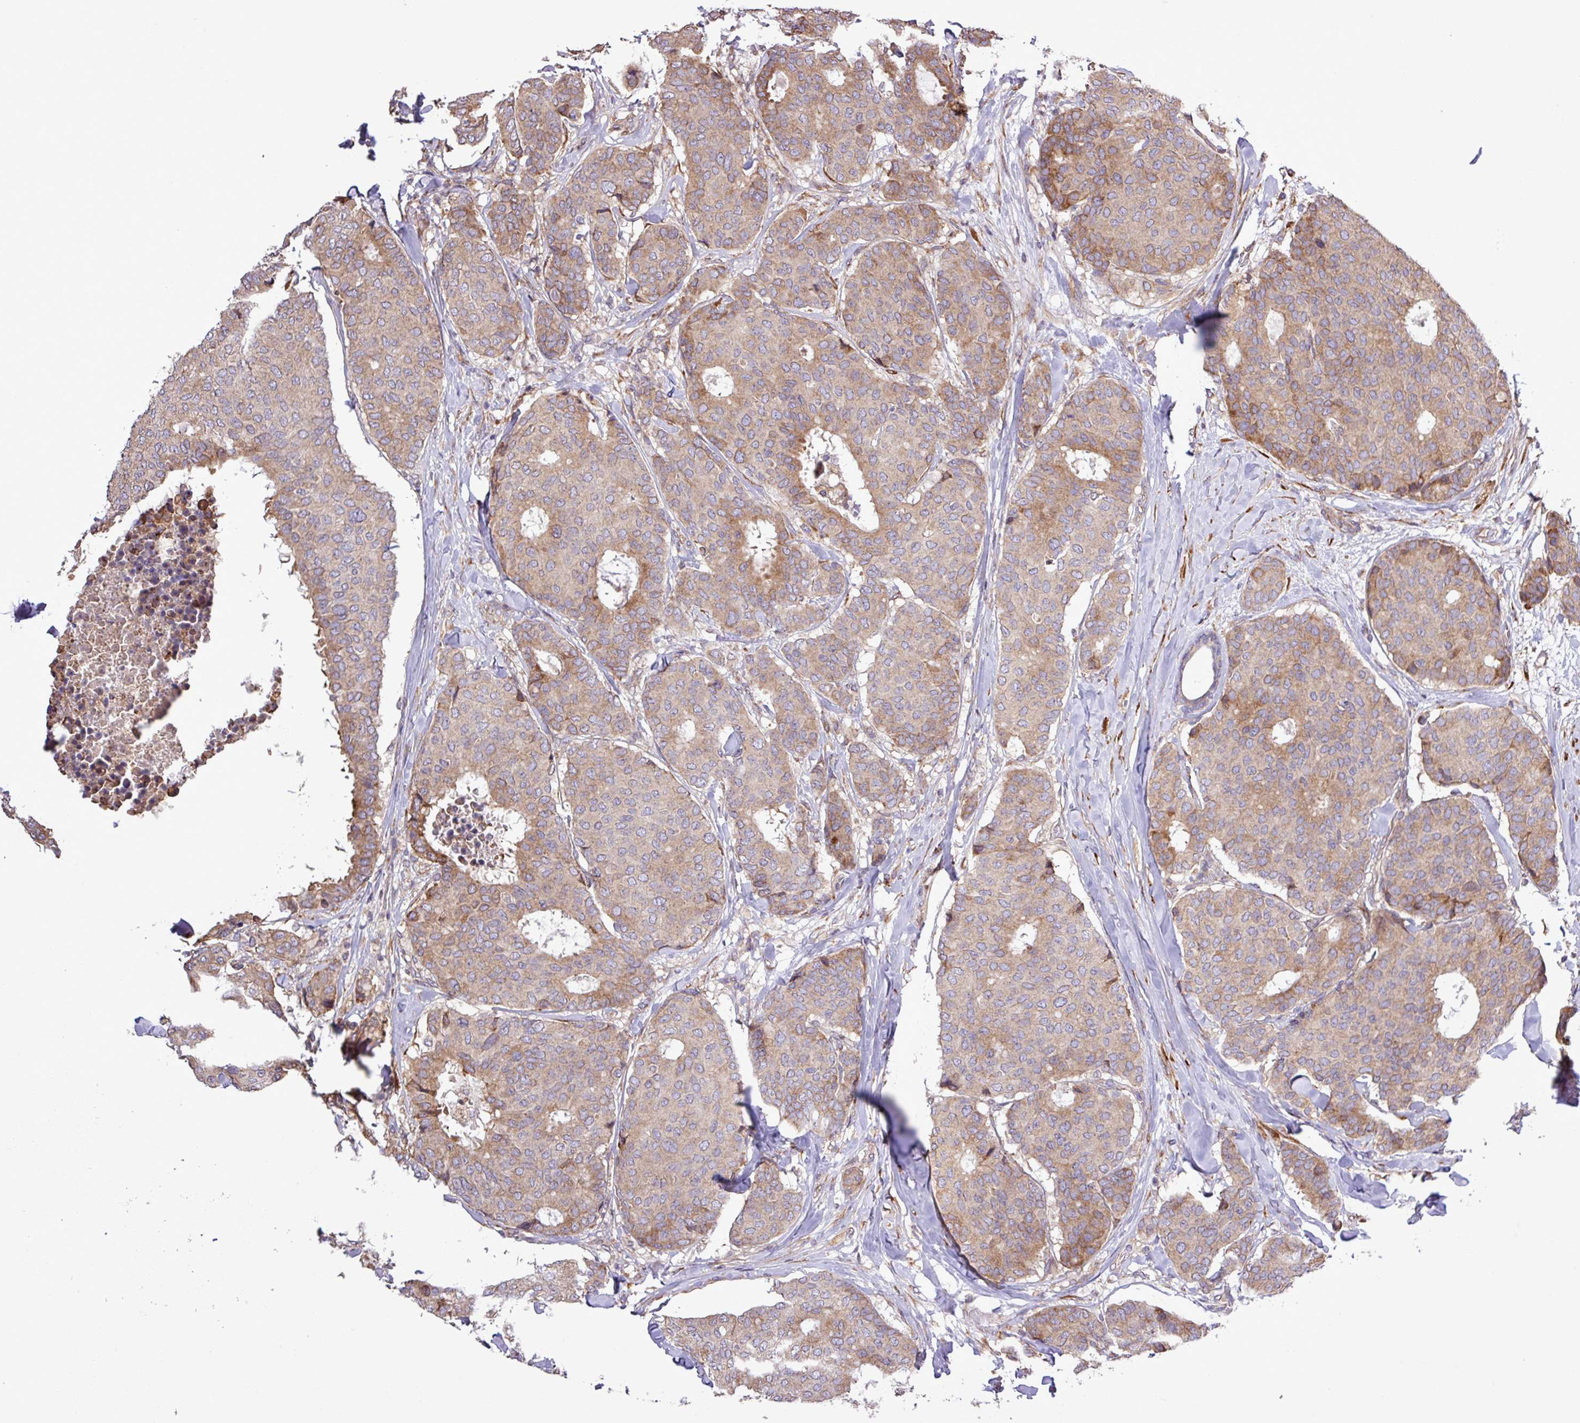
{"staining": {"intensity": "moderate", "quantity": "25%-75%", "location": "cytoplasmic/membranous"}, "tissue": "breast cancer", "cell_type": "Tumor cells", "image_type": "cancer", "snomed": [{"axis": "morphology", "description": "Duct carcinoma"}, {"axis": "topography", "description": "Breast"}], "caption": "Breast cancer was stained to show a protein in brown. There is medium levels of moderate cytoplasmic/membranous staining in about 25%-75% of tumor cells.", "gene": "MEGF6", "patient": {"sex": "female", "age": 75}}